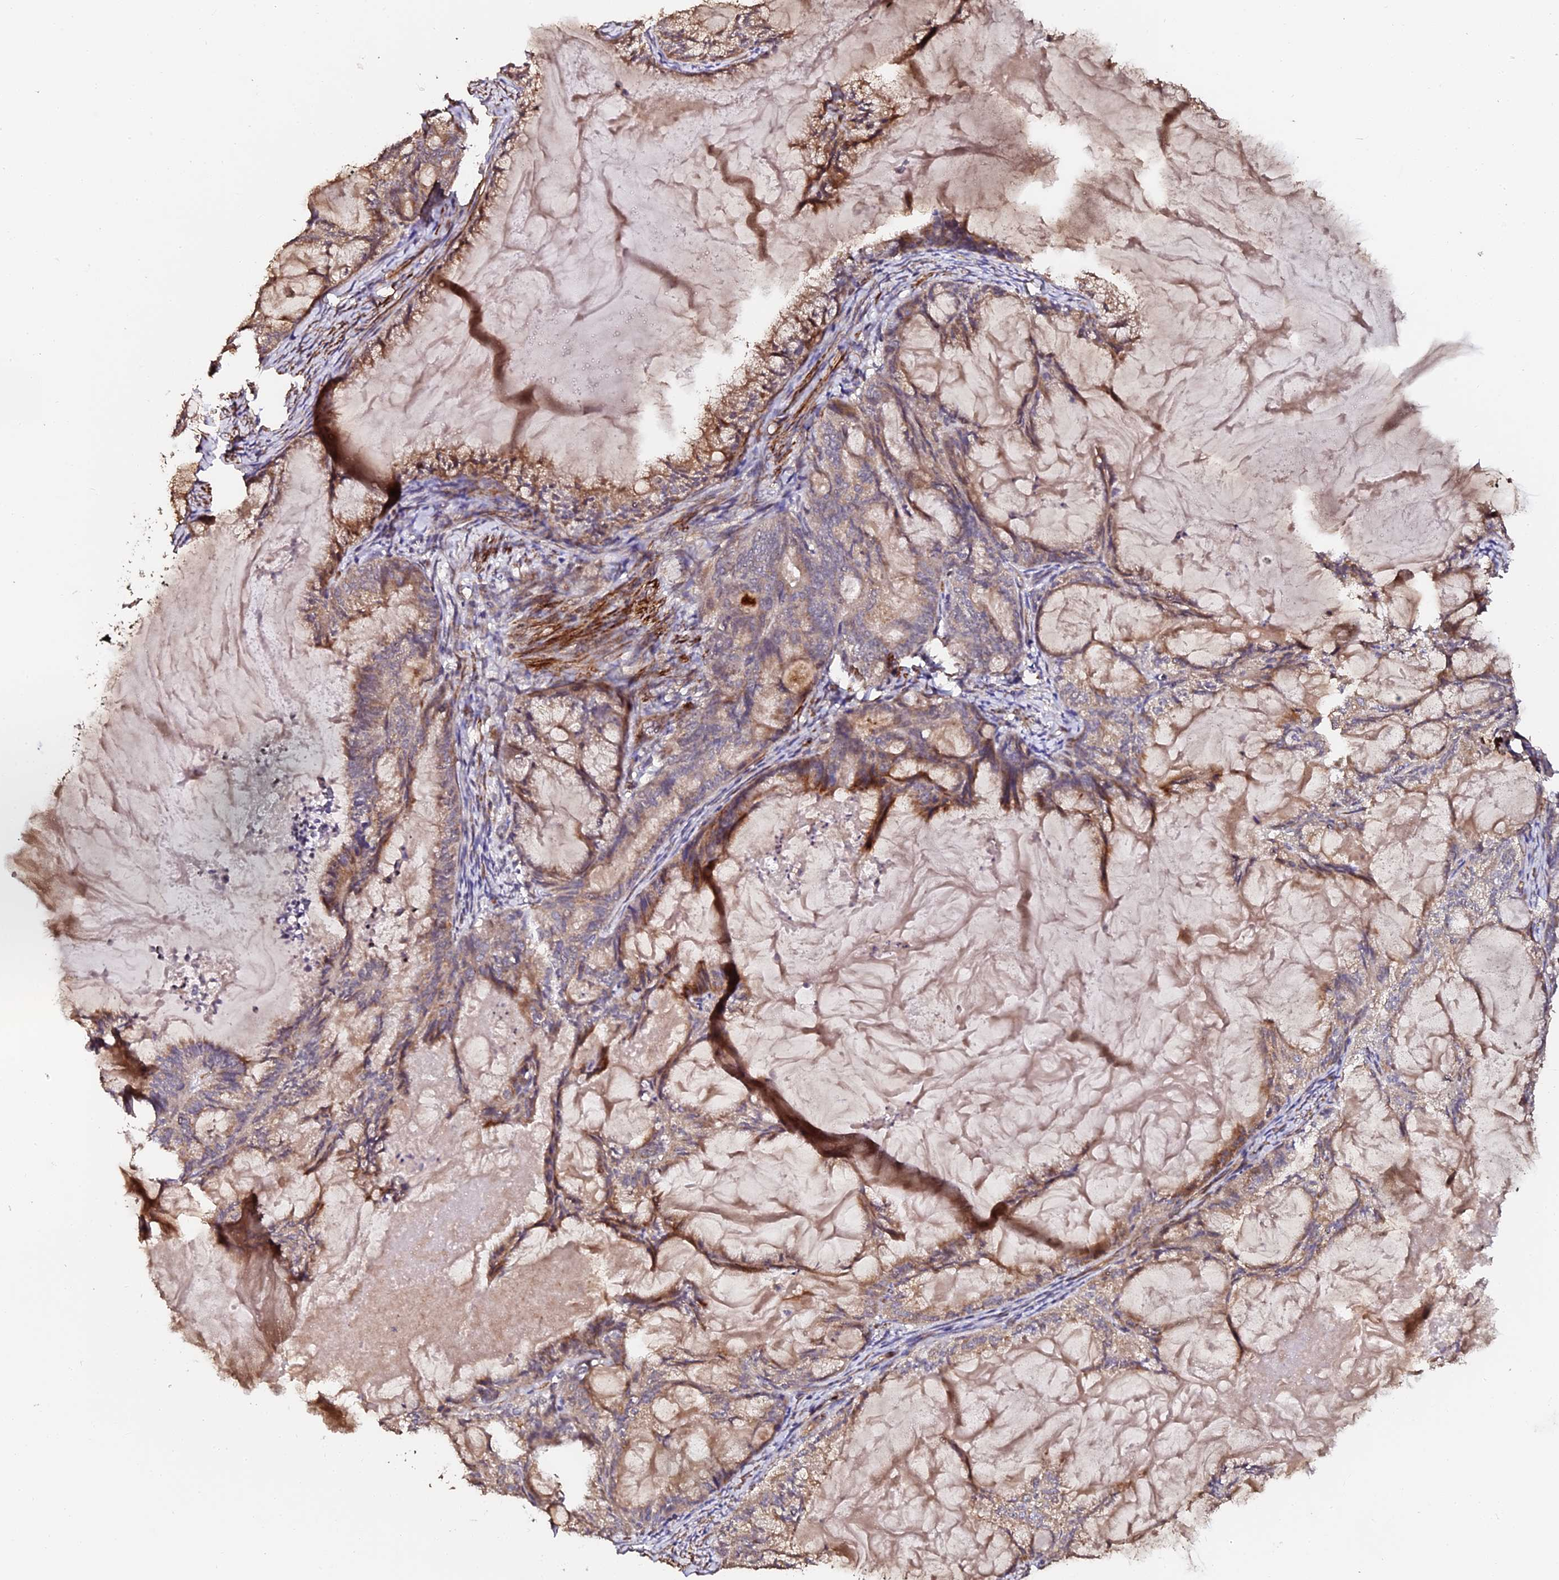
{"staining": {"intensity": "moderate", "quantity": "25%-75%", "location": "cytoplasmic/membranous"}, "tissue": "endometrial cancer", "cell_type": "Tumor cells", "image_type": "cancer", "snomed": [{"axis": "morphology", "description": "Adenocarcinoma, NOS"}, {"axis": "topography", "description": "Endometrium"}], "caption": "Immunohistochemistry photomicrograph of endometrial cancer (adenocarcinoma) stained for a protein (brown), which demonstrates medium levels of moderate cytoplasmic/membranous positivity in approximately 25%-75% of tumor cells.", "gene": "TDO2", "patient": {"sex": "female", "age": 86}}